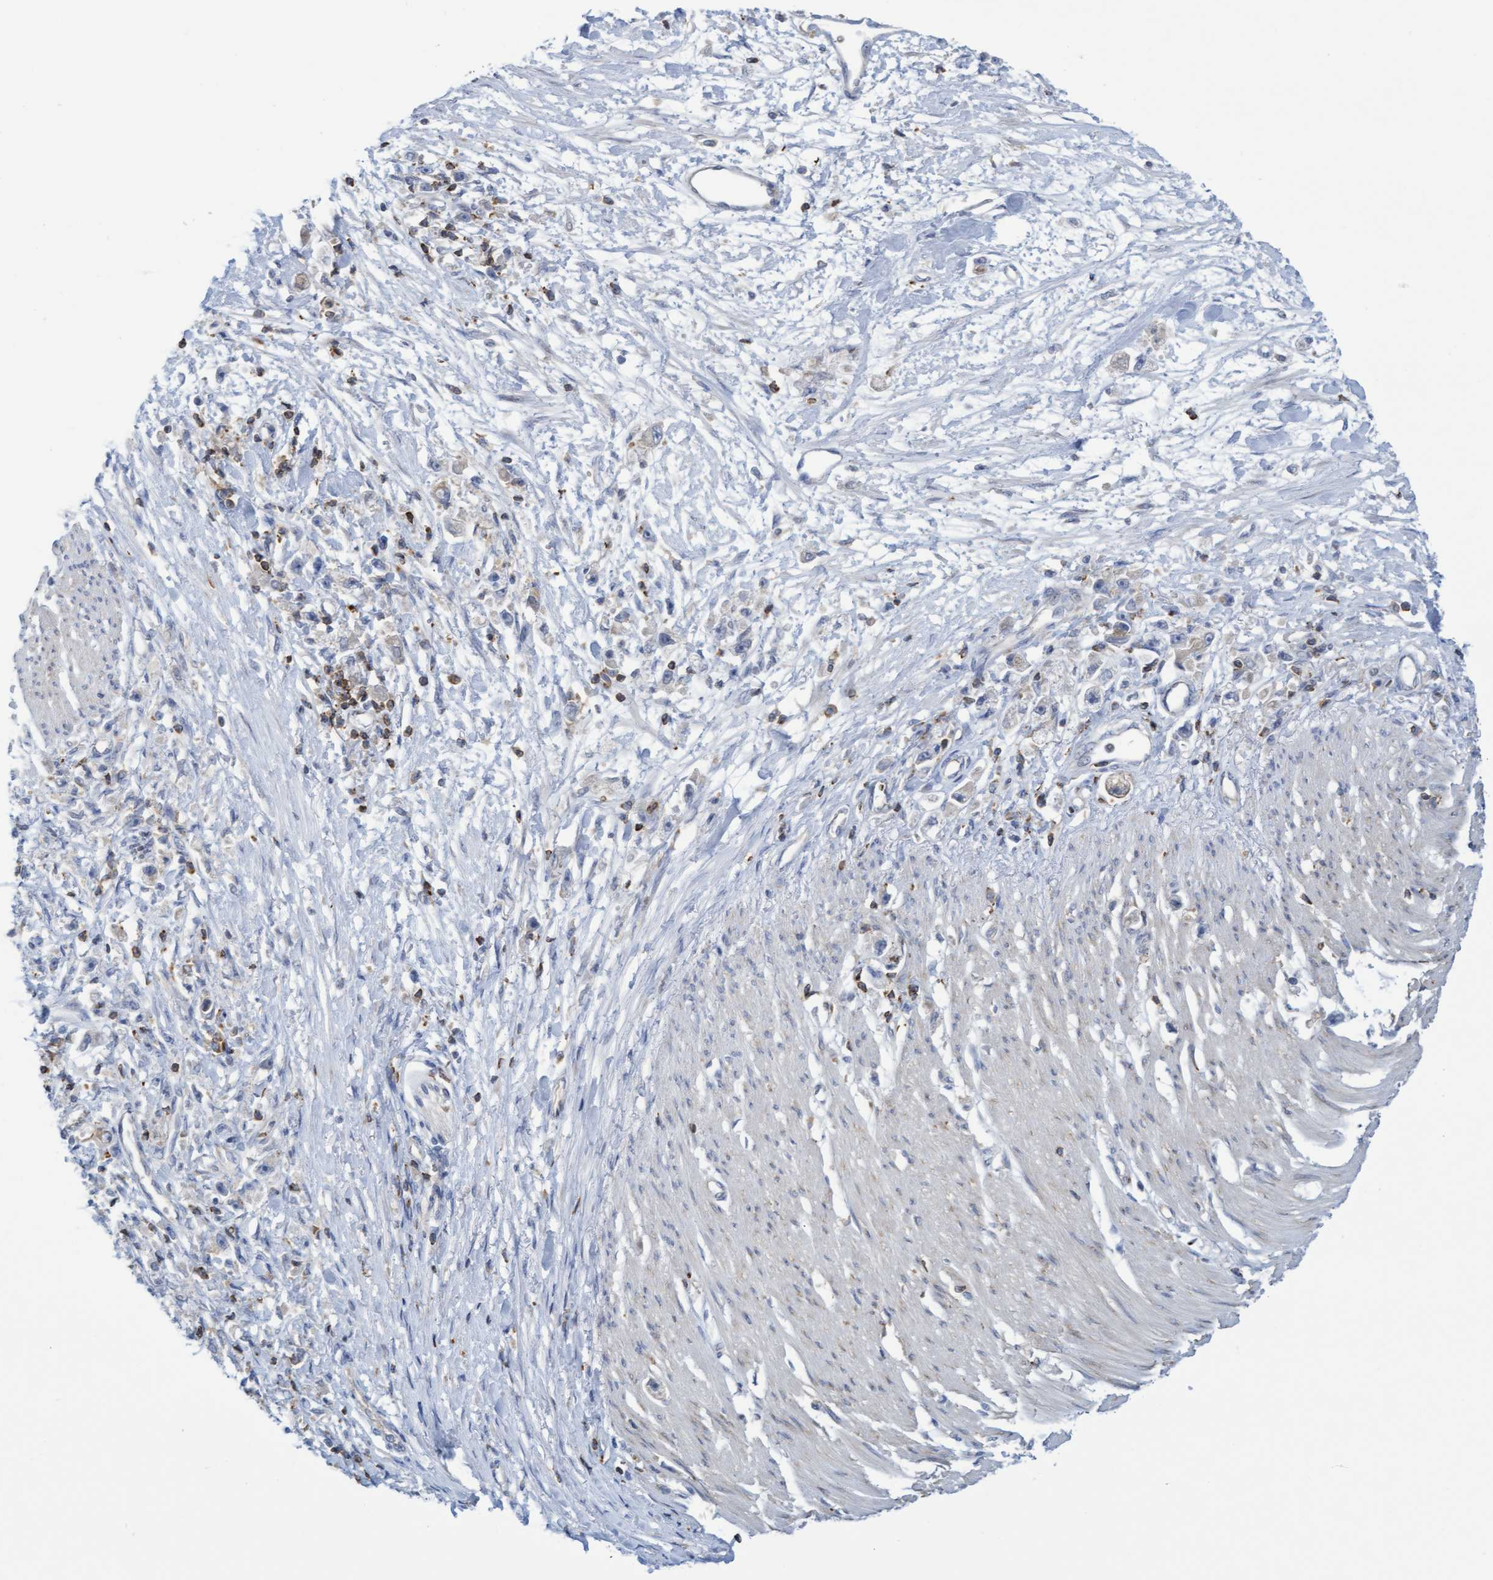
{"staining": {"intensity": "negative", "quantity": "none", "location": "none"}, "tissue": "stomach cancer", "cell_type": "Tumor cells", "image_type": "cancer", "snomed": [{"axis": "morphology", "description": "Adenocarcinoma, NOS"}, {"axis": "topography", "description": "Stomach"}], "caption": "An immunohistochemistry (IHC) photomicrograph of adenocarcinoma (stomach) is shown. There is no staining in tumor cells of adenocarcinoma (stomach).", "gene": "FNBP1", "patient": {"sex": "female", "age": 59}}